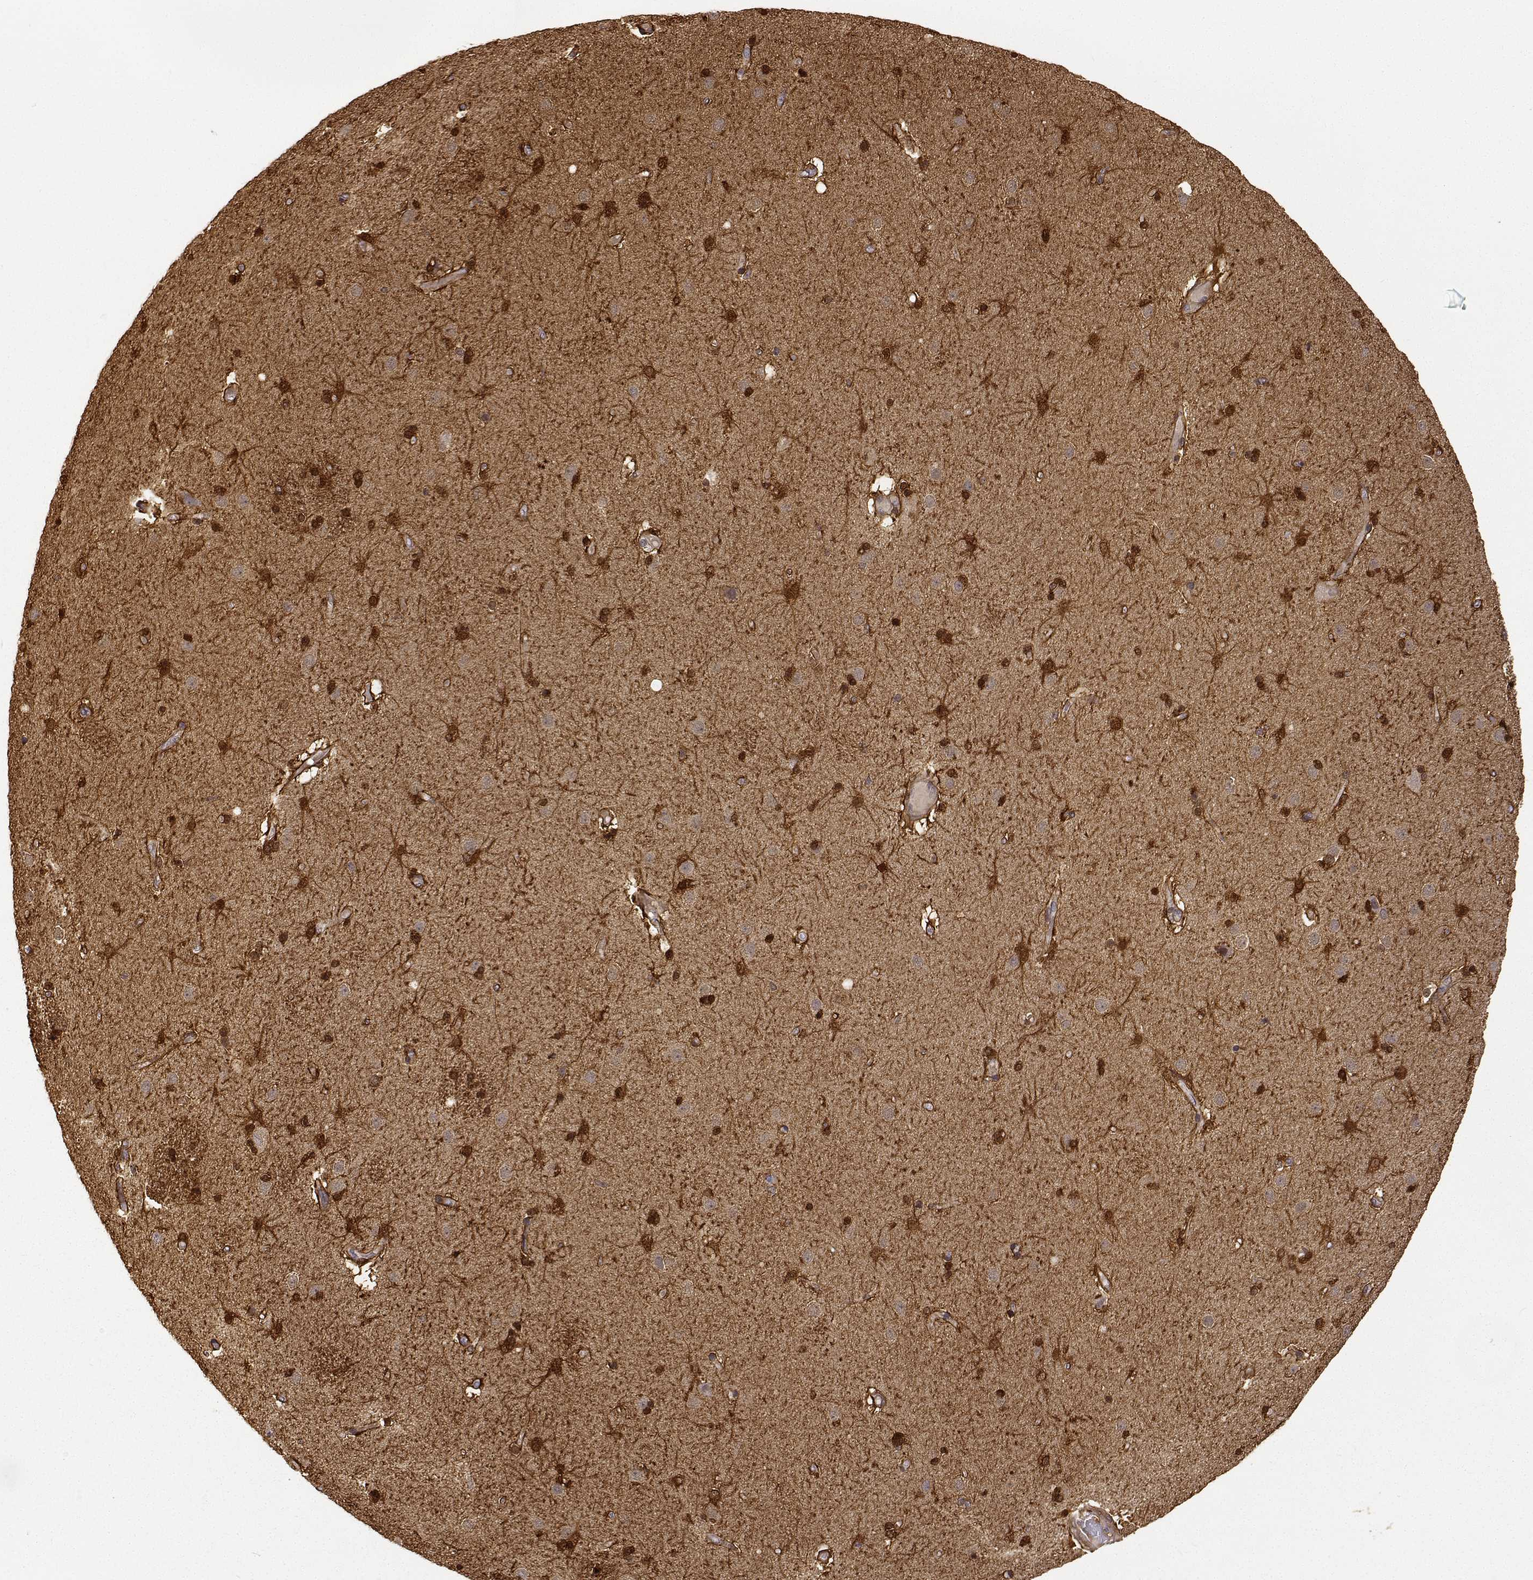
{"staining": {"intensity": "strong", "quantity": ">75%", "location": "cytoplasmic/membranous,nuclear"}, "tissue": "caudate", "cell_type": "Glial cells", "image_type": "normal", "snomed": [{"axis": "morphology", "description": "Normal tissue, NOS"}, {"axis": "topography", "description": "Lateral ventricle wall"}], "caption": "Immunohistochemical staining of unremarkable human caudate demonstrates high levels of strong cytoplasmic/membranous,nuclear positivity in approximately >75% of glial cells.", "gene": "PHGDH", "patient": {"sex": "female", "age": 71}}